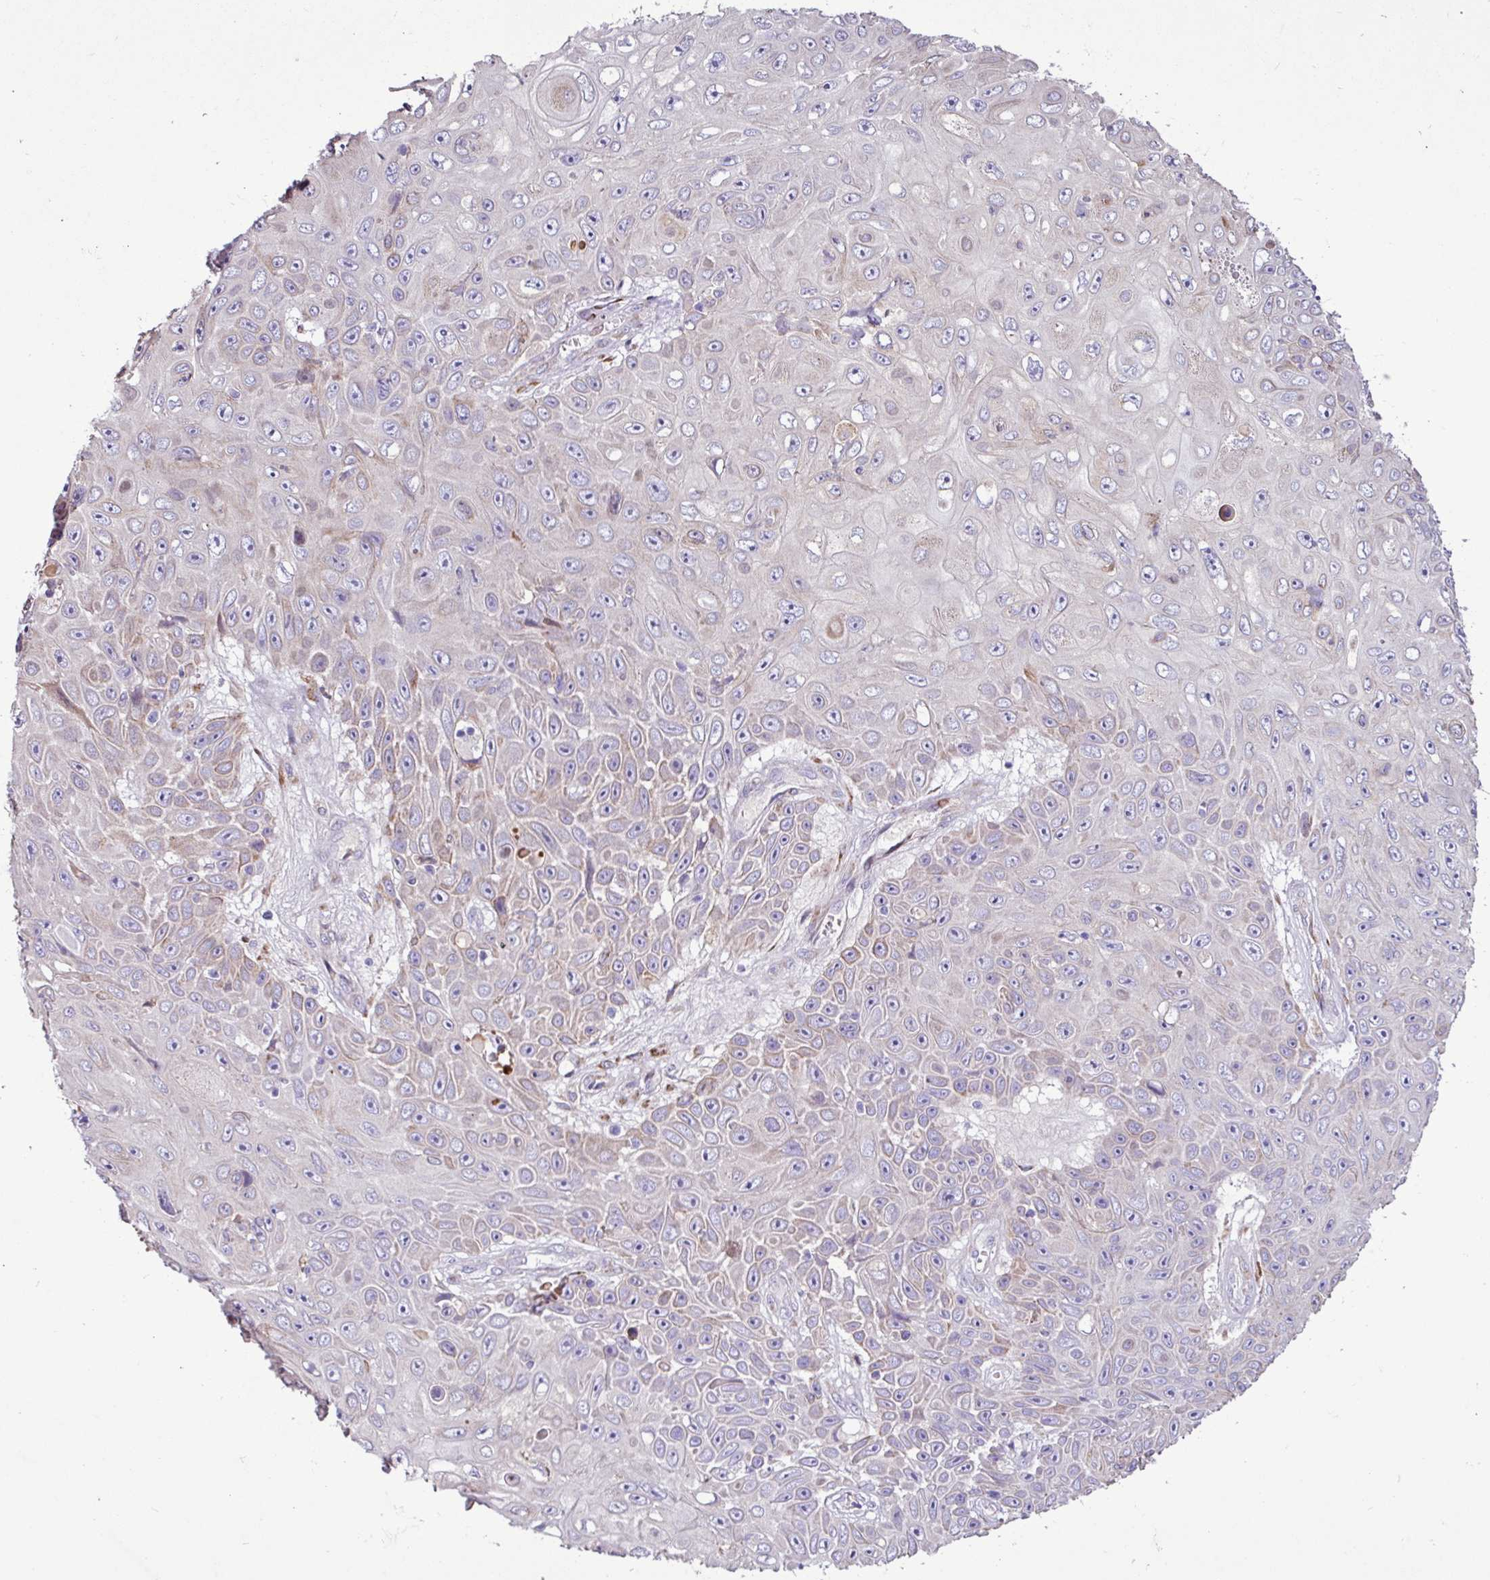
{"staining": {"intensity": "negative", "quantity": "none", "location": "none"}, "tissue": "skin cancer", "cell_type": "Tumor cells", "image_type": "cancer", "snomed": [{"axis": "morphology", "description": "Squamous cell carcinoma, NOS"}, {"axis": "topography", "description": "Skin"}], "caption": "Immunohistochemistry (IHC) image of neoplastic tissue: human skin squamous cell carcinoma stained with DAB (3,3'-diaminobenzidine) shows no significant protein positivity in tumor cells.", "gene": "PPP1R35", "patient": {"sex": "male", "age": 82}}